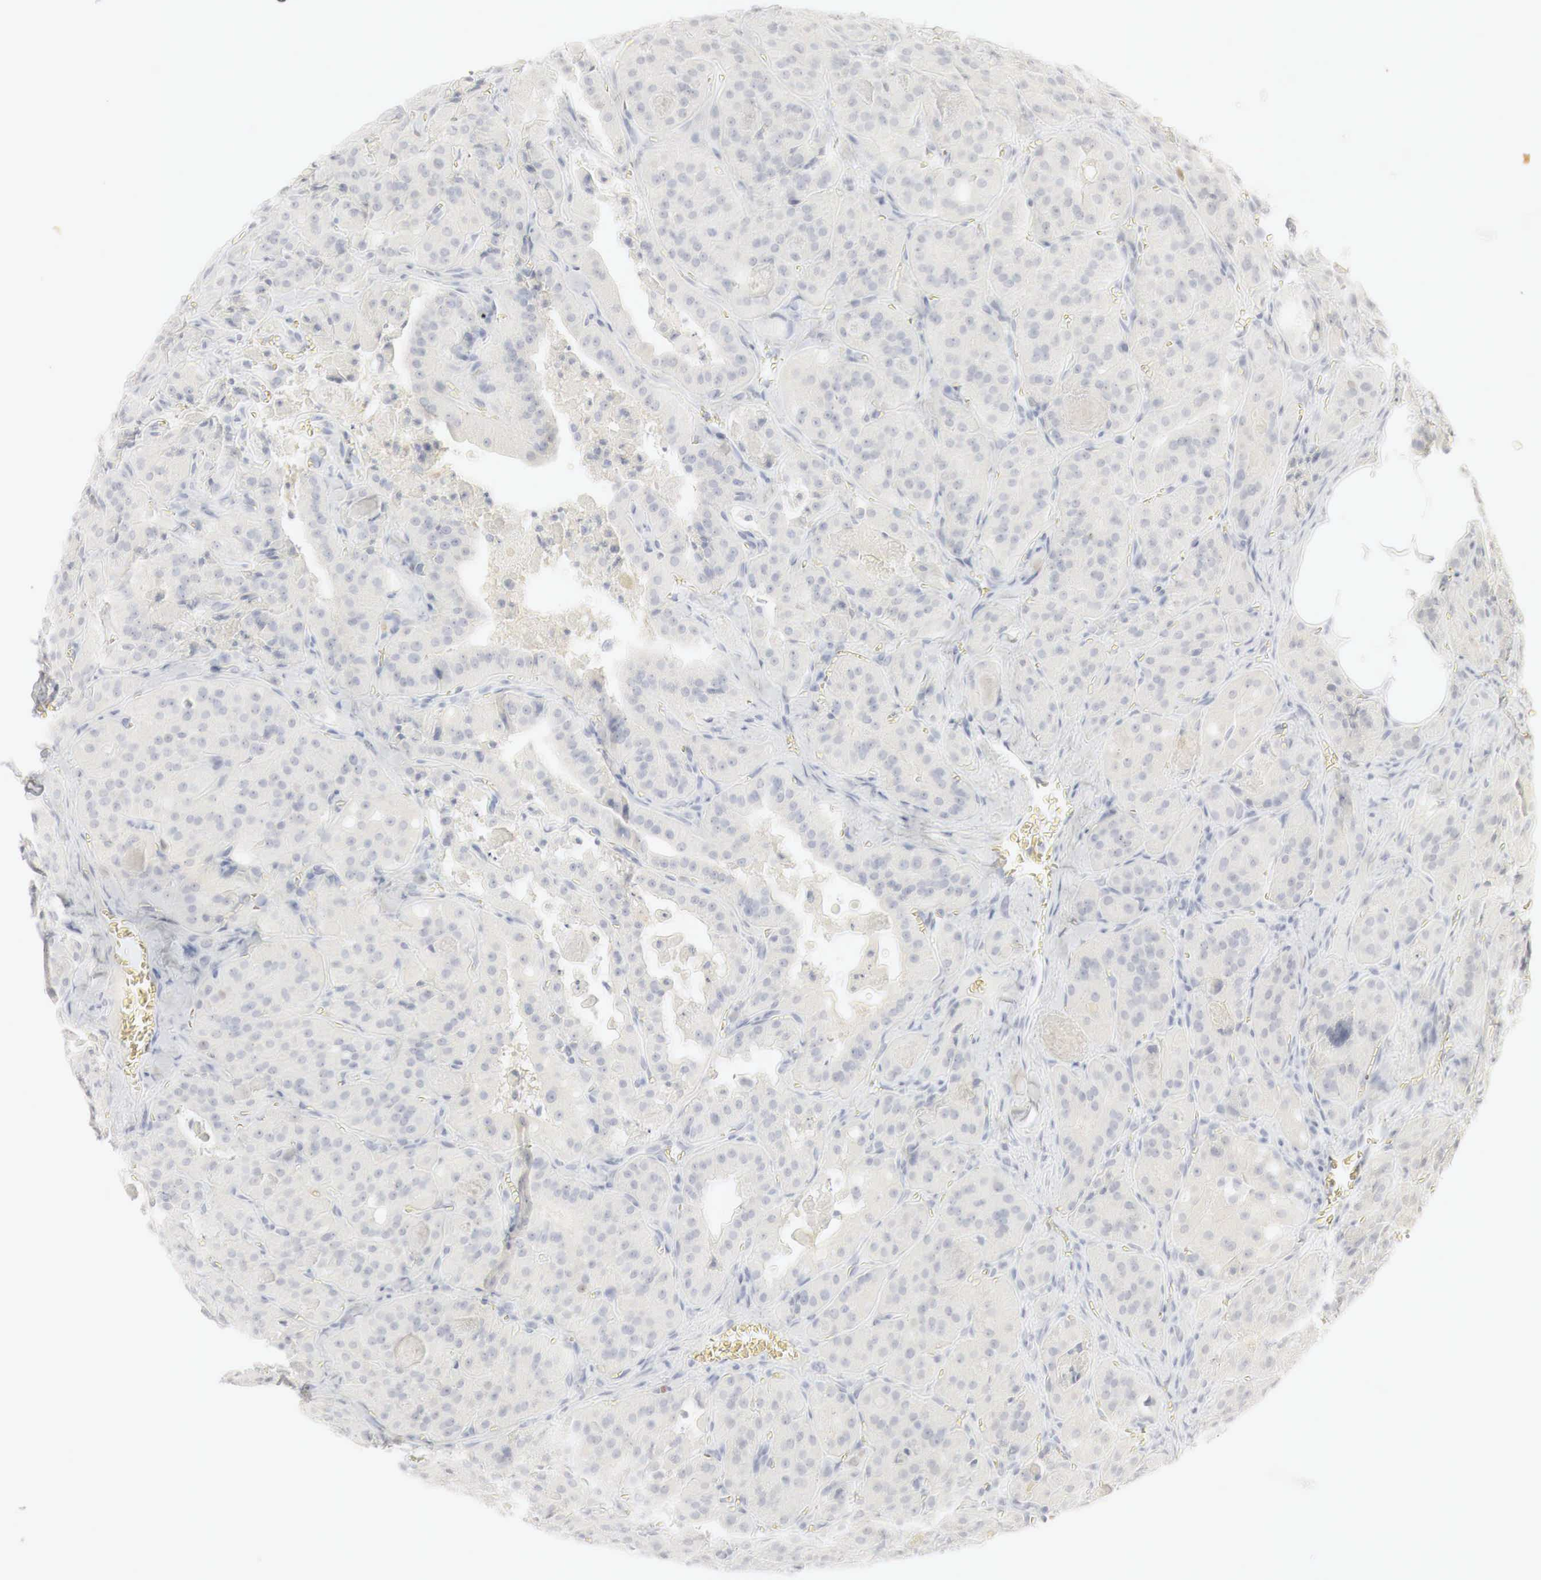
{"staining": {"intensity": "negative", "quantity": "none", "location": "none"}, "tissue": "thyroid cancer", "cell_type": "Tumor cells", "image_type": "cancer", "snomed": [{"axis": "morphology", "description": "Carcinoma, NOS"}, {"axis": "topography", "description": "Thyroid gland"}], "caption": "Protein analysis of thyroid carcinoma displays no significant expression in tumor cells.", "gene": "TP63", "patient": {"sex": "male", "age": 76}}